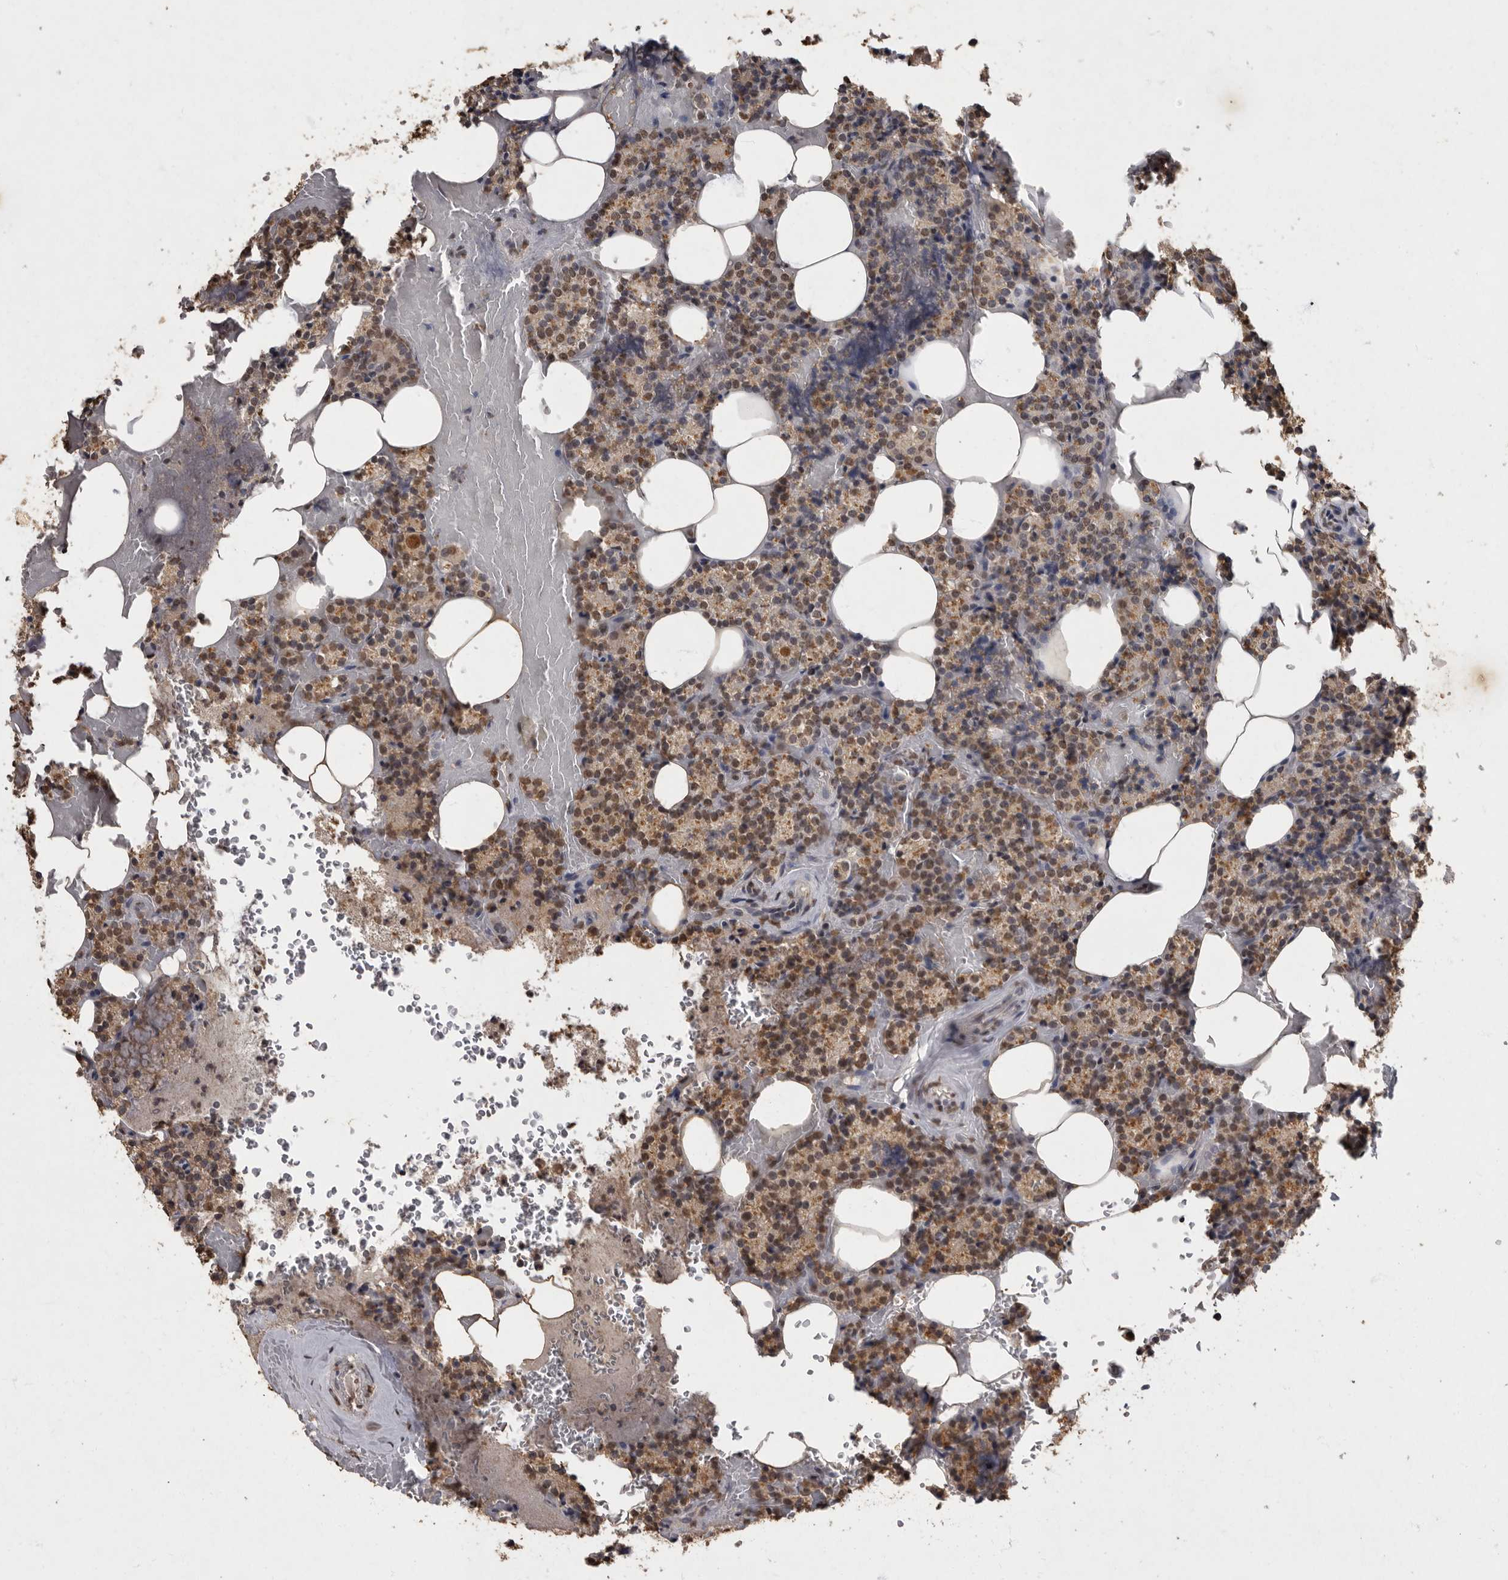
{"staining": {"intensity": "moderate", "quantity": ">75%", "location": "cytoplasmic/membranous,nuclear"}, "tissue": "parathyroid gland", "cell_type": "Glandular cells", "image_type": "normal", "snomed": [{"axis": "morphology", "description": "Normal tissue, NOS"}, {"axis": "topography", "description": "Parathyroid gland"}], "caption": "Glandular cells display medium levels of moderate cytoplasmic/membranous,nuclear positivity in about >75% of cells in normal human parathyroid gland. (Brightfield microscopy of DAB IHC at high magnification).", "gene": "NBL1", "patient": {"sex": "female", "age": 78}}